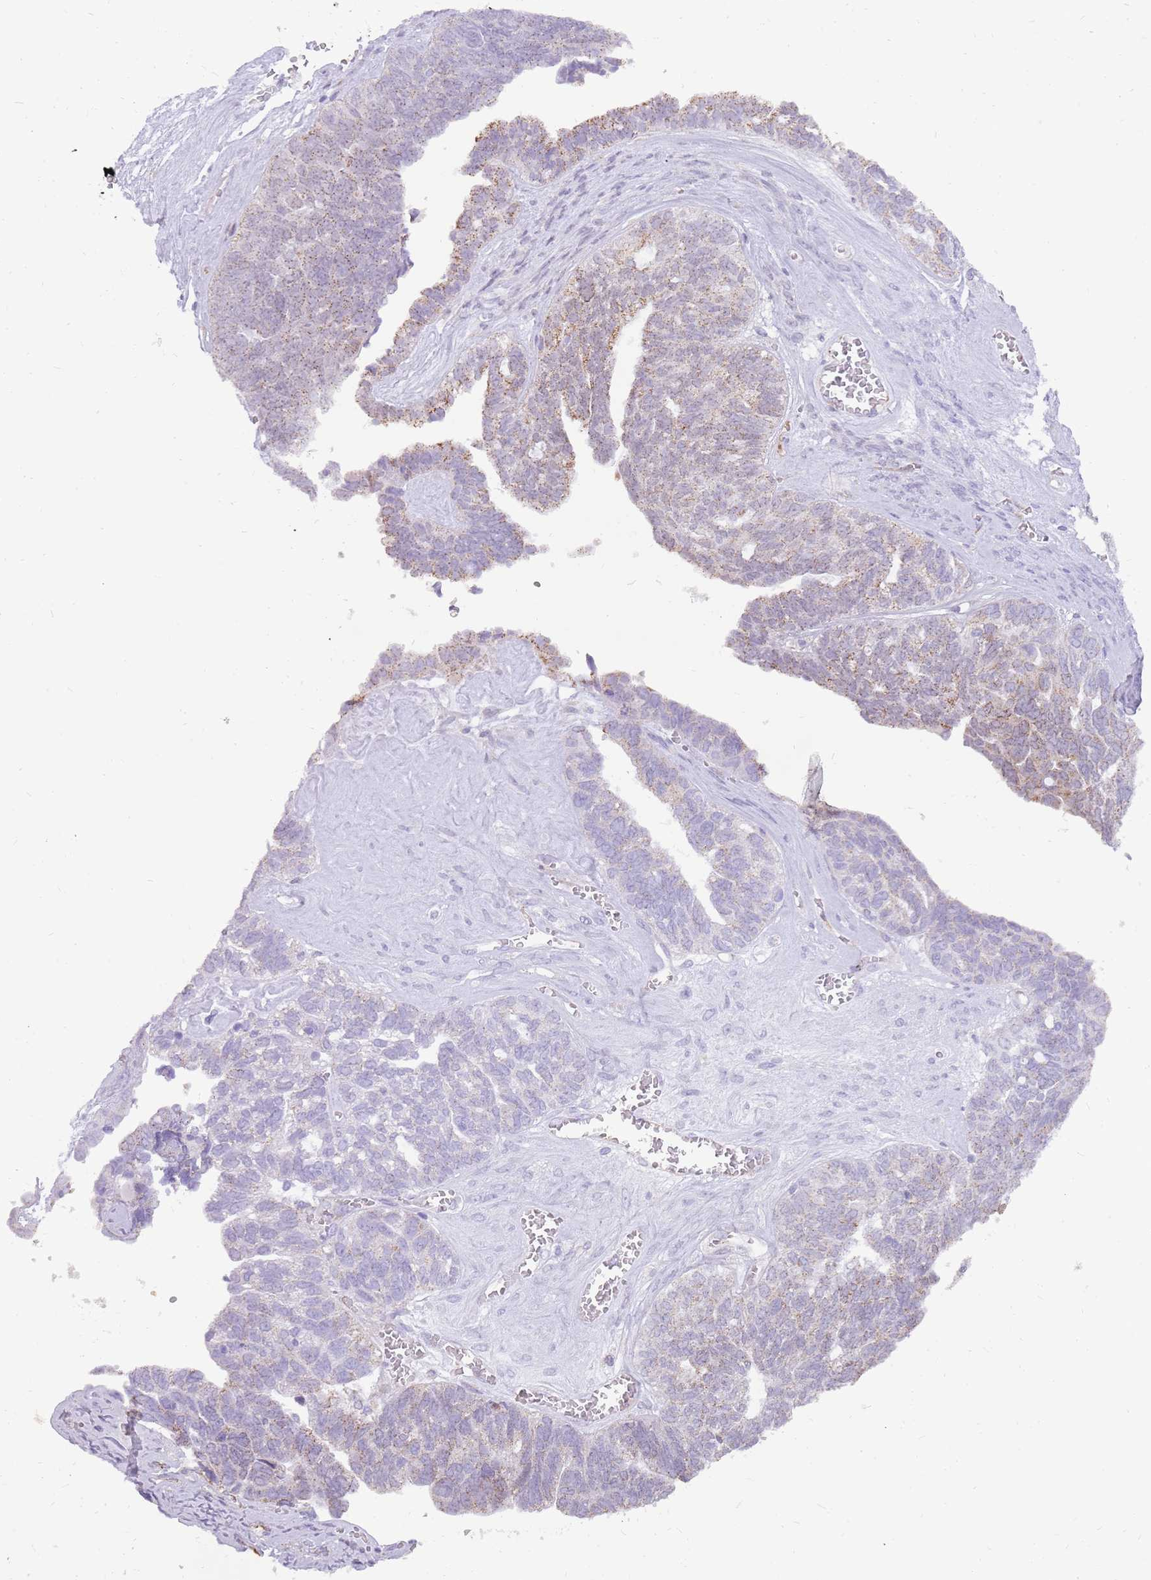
{"staining": {"intensity": "moderate", "quantity": "<25%", "location": "cytoplasmic/membranous"}, "tissue": "ovarian cancer", "cell_type": "Tumor cells", "image_type": "cancer", "snomed": [{"axis": "morphology", "description": "Cystadenocarcinoma, serous, NOS"}, {"axis": "topography", "description": "Ovary"}], "caption": "The immunohistochemical stain shows moderate cytoplasmic/membranous positivity in tumor cells of ovarian serous cystadenocarcinoma tissue. The staining is performed using DAB brown chromogen to label protein expression. The nuclei are counter-stained blue using hematoxylin.", "gene": "PCNX1", "patient": {"sex": "female", "age": 79}}